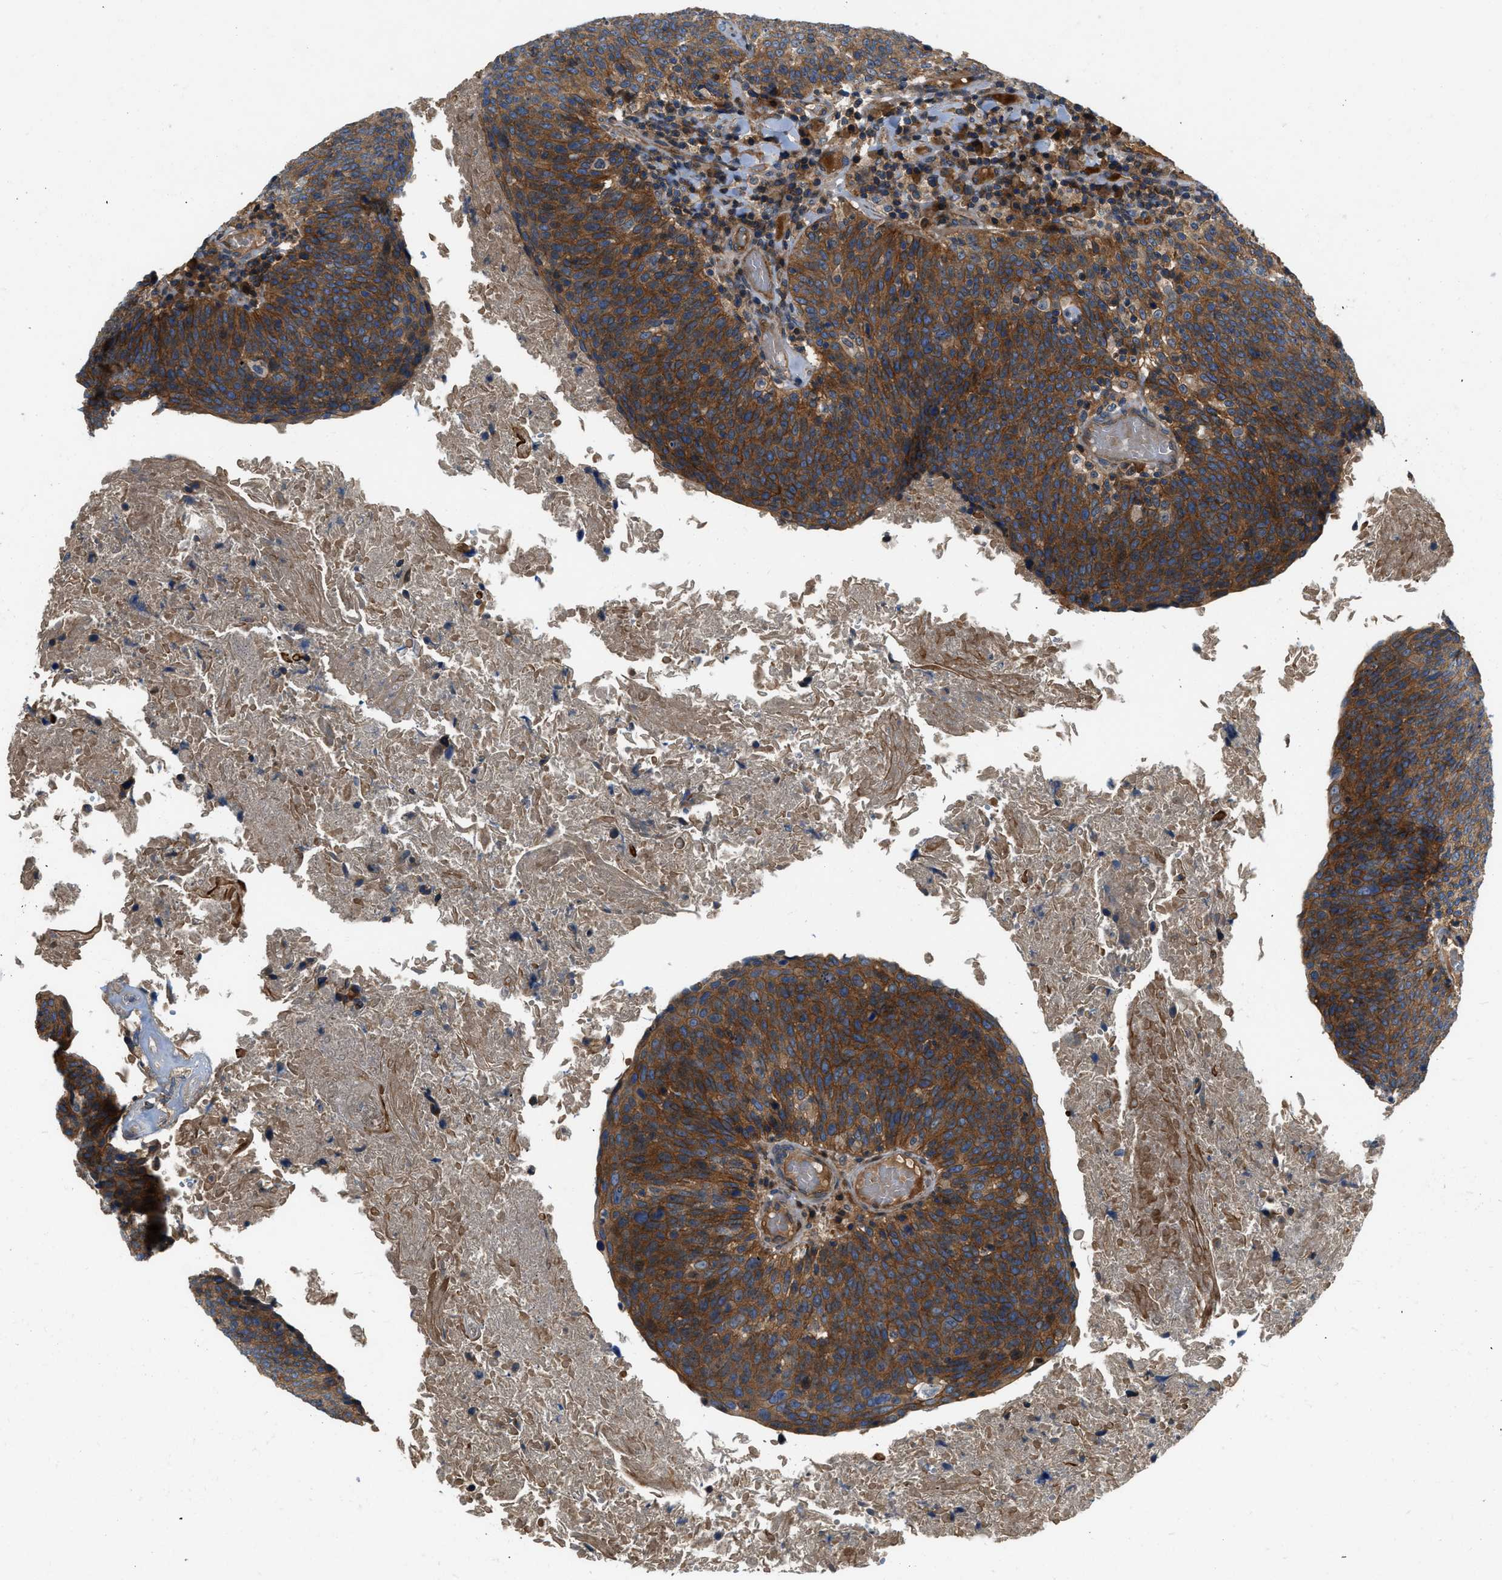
{"staining": {"intensity": "strong", "quantity": ">75%", "location": "cytoplasmic/membranous"}, "tissue": "head and neck cancer", "cell_type": "Tumor cells", "image_type": "cancer", "snomed": [{"axis": "morphology", "description": "Squamous cell carcinoma, NOS"}, {"axis": "morphology", "description": "Squamous cell carcinoma, metastatic, NOS"}, {"axis": "topography", "description": "Lymph node"}, {"axis": "topography", "description": "Head-Neck"}], "caption": "About >75% of tumor cells in head and neck cancer show strong cytoplasmic/membranous protein positivity as visualized by brown immunohistochemical staining.", "gene": "CNNM3", "patient": {"sex": "male", "age": 62}}